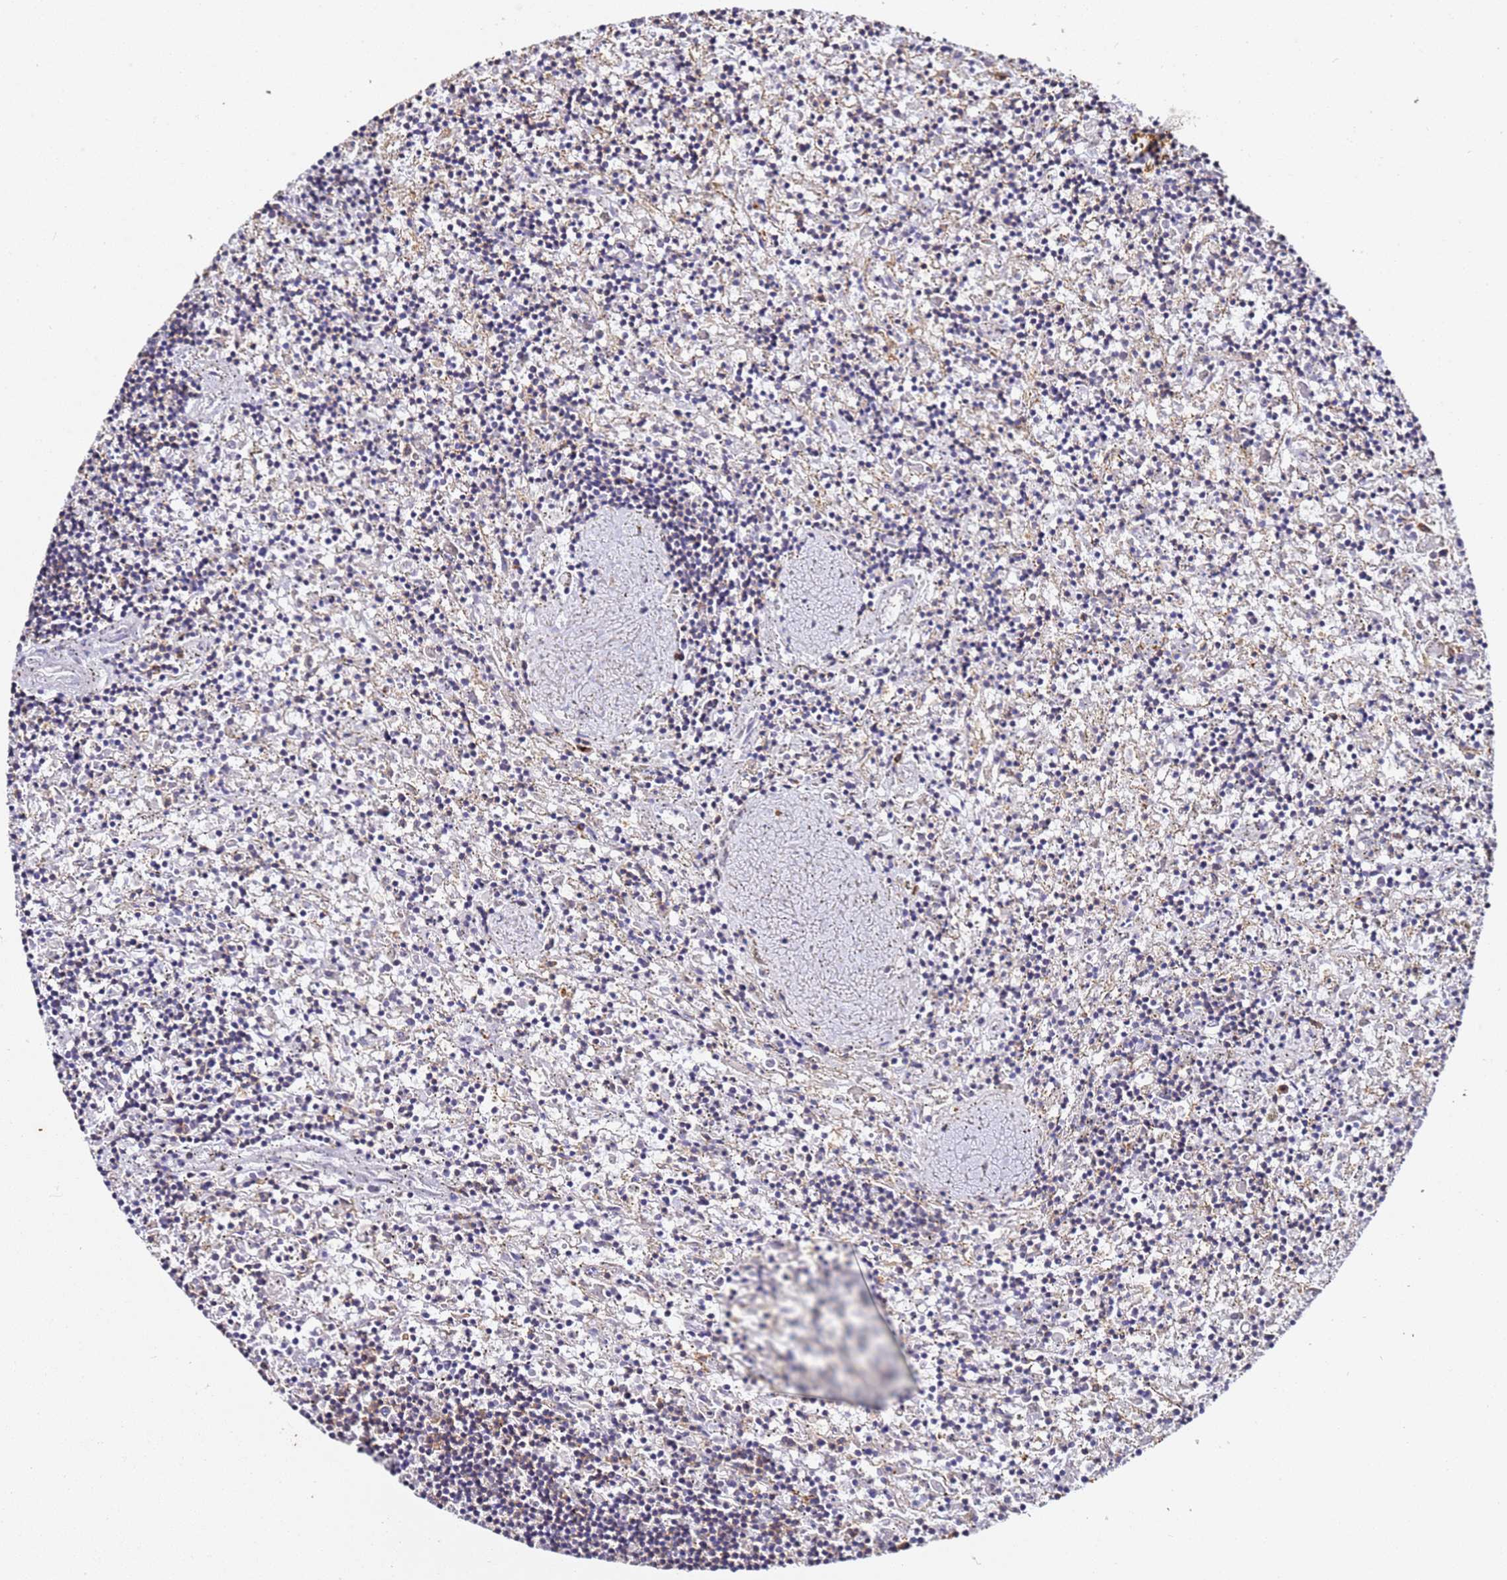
{"staining": {"intensity": "negative", "quantity": "none", "location": "none"}, "tissue": "lymphoma", "cell_type": "Tumor cells", "image_type": "cancer", "snomed": [{"axis": "morphology", "description": "Malignant lymphoma, non-Hodgkin's type, Low grade"}, {"axis": "topography", "description": "Spleen"}], "caption": "Tumor cells show no significant protein staining in lymphoma. (Stains: DAB IHC with hematoxylin counter stain, Microscopy: brightfield microscopy at high magnification).", "gene": "ZNF671", "patient": {"sex": "male", "age": 76}}